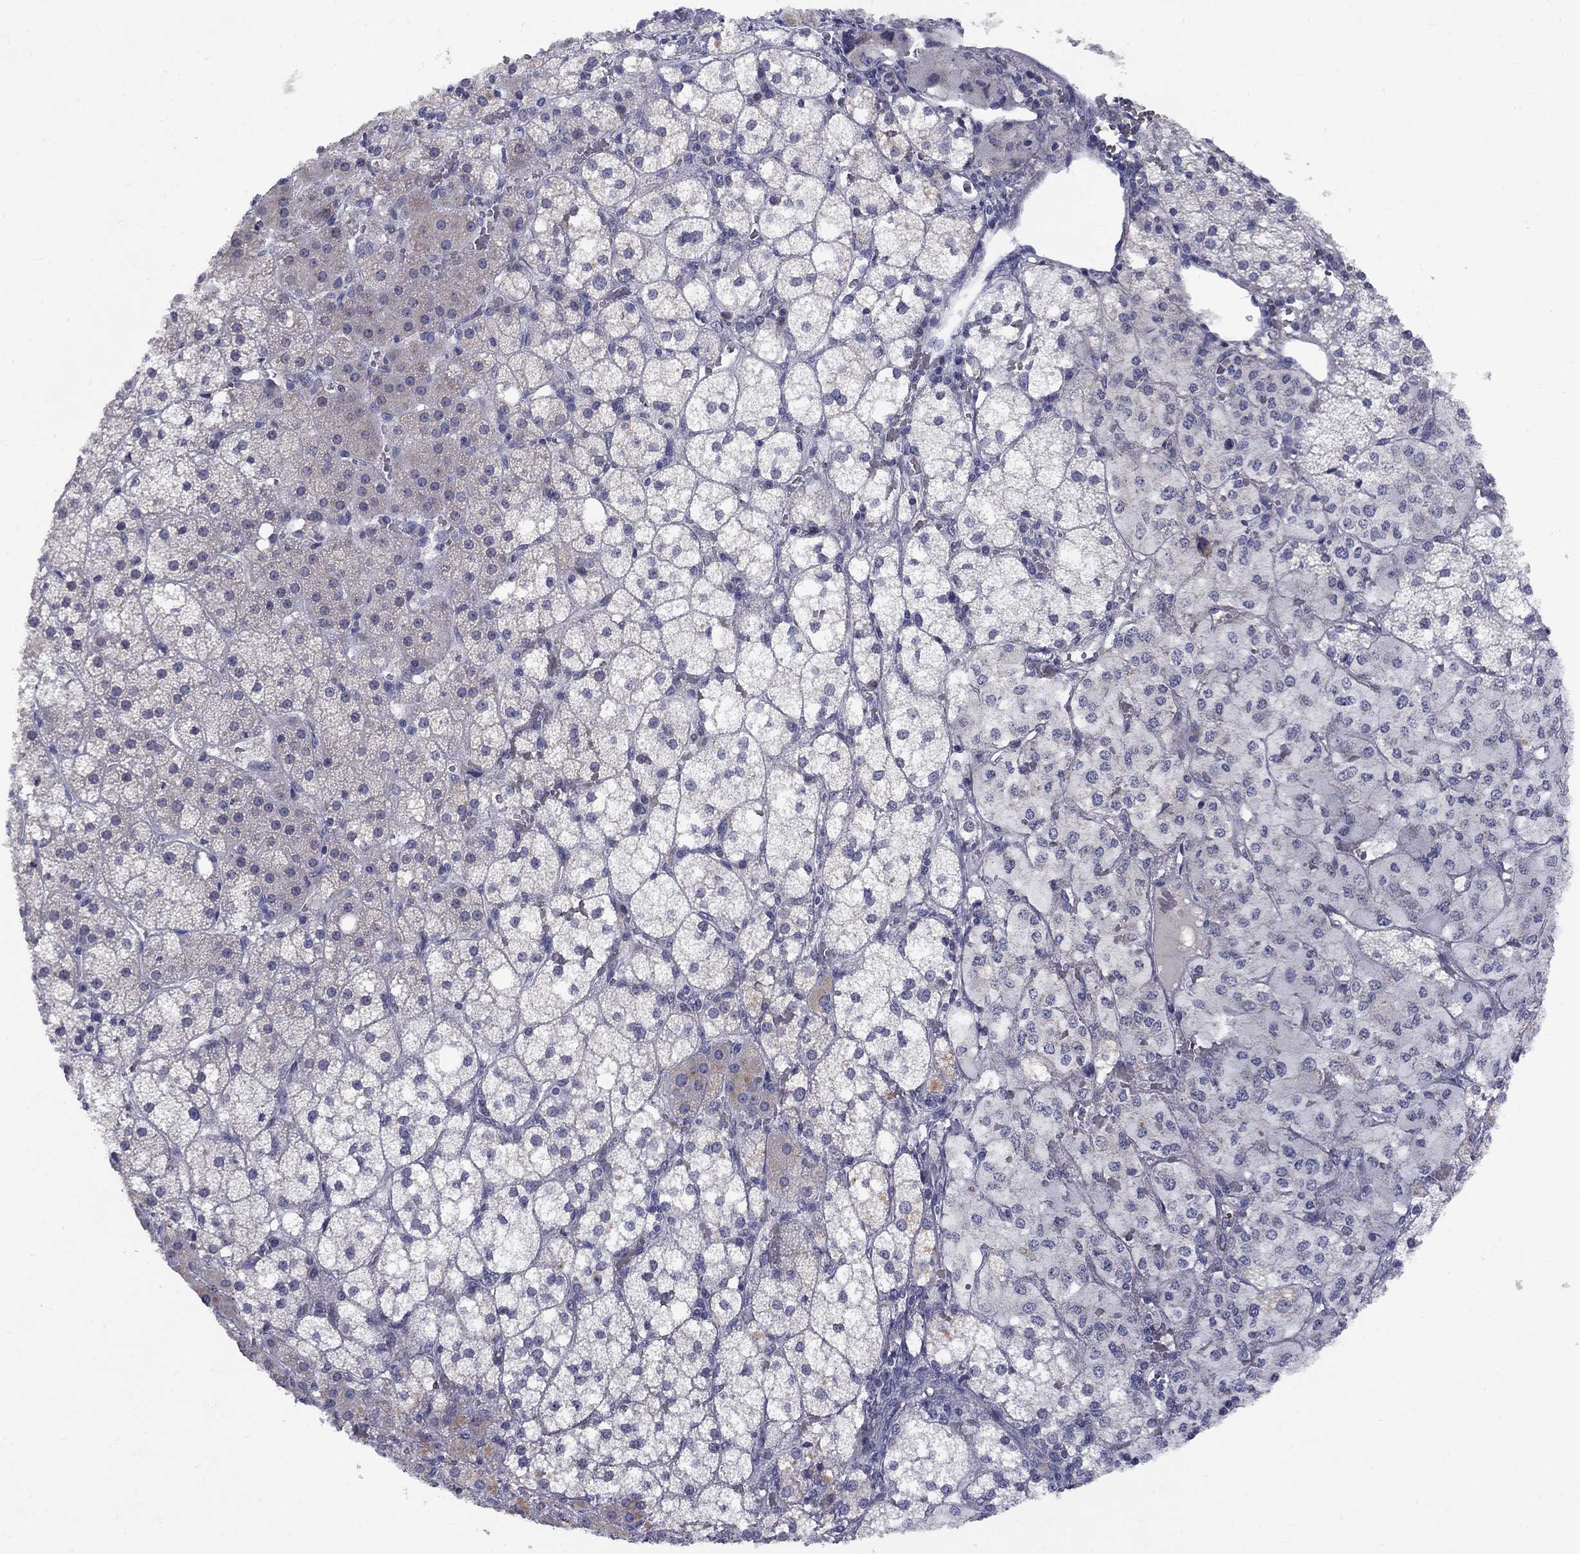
{"staining": {"intensity": "negative", "quantity": "none", "location": "none"}, "tissue": "adrenal gland", "cell_type": "Glandular cells", "image_type": "normal", "snomed": [{"axis": "morphology", "description": "Normal tissue, NOS"}, {"axis": "topography", "description": "Adrenal gland"}], "caption": "The histopathology image demonstrates no staining of glandular cells in normal adrenal gland. (Brightfield microscopy of DAB IHC at high magnification).", "gene": "CACNA1A", "patient": {"sex": "male", "age": 53}}